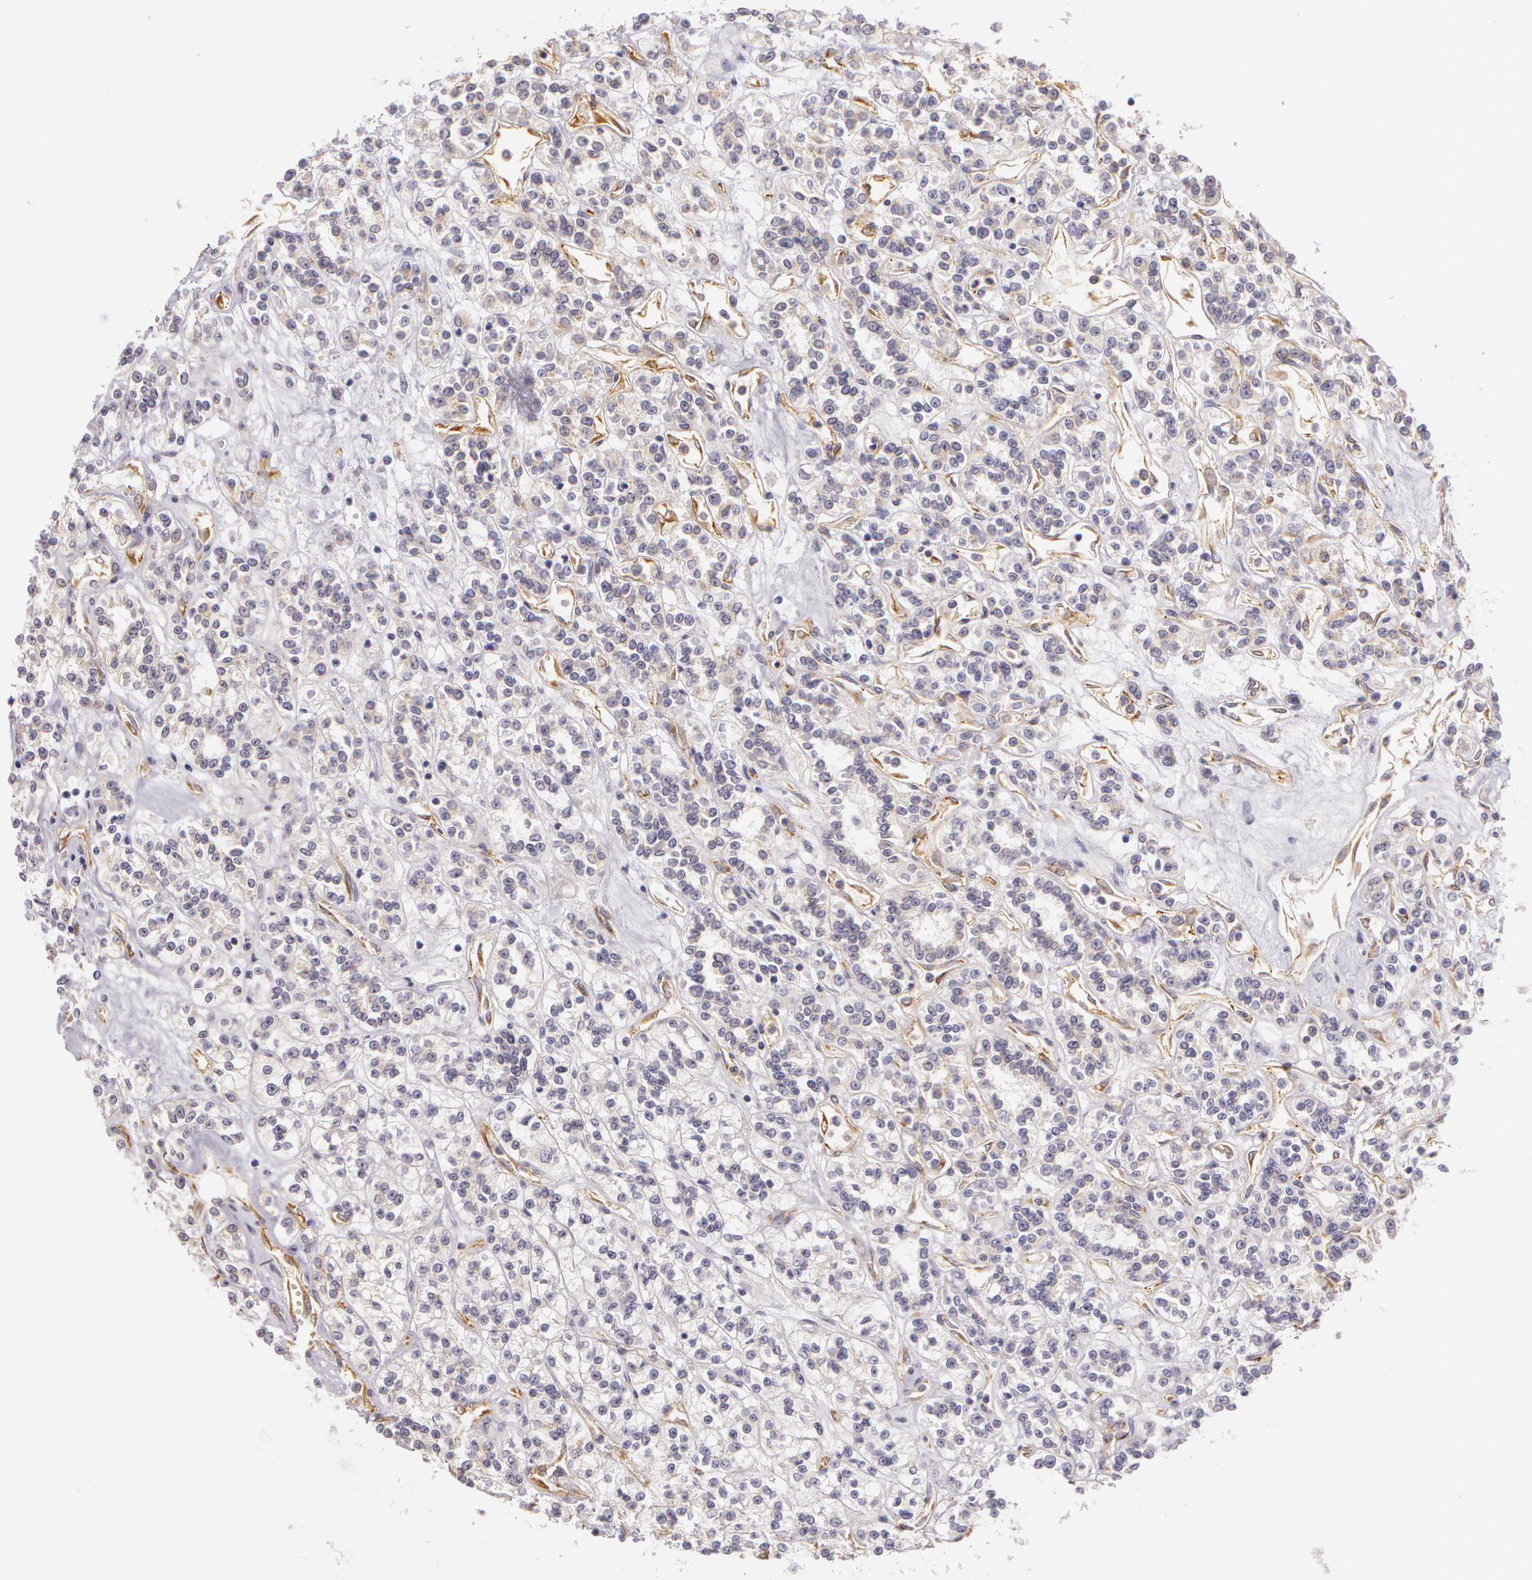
{"staining": {"intensity": "weak", "quantity": "25%-75%", "location": "cytoplasmic/membranous"}, "tissue": "renal cancer", "cell_type": "Tumor cells", "image_type": "cancer", "snomed": [{"axis": "morphology", "description": "Adenocarcinoma, NOS"}, {"axis": "topography", "description": "Kidney"}], "caption": "High-power microscopy captured an IHC photomicrograph of renal adenocarcinoma, revealing weak cytoplasmic/membranous expression in approximately 25%-75% of tumor cells. The protein of interest is stained brown, and the nuclei are stained in blue (DAB IHC with brightfield microscopy, high magnification).", "gene": "APP", "patient": {"sex": "female", "age": 76}}